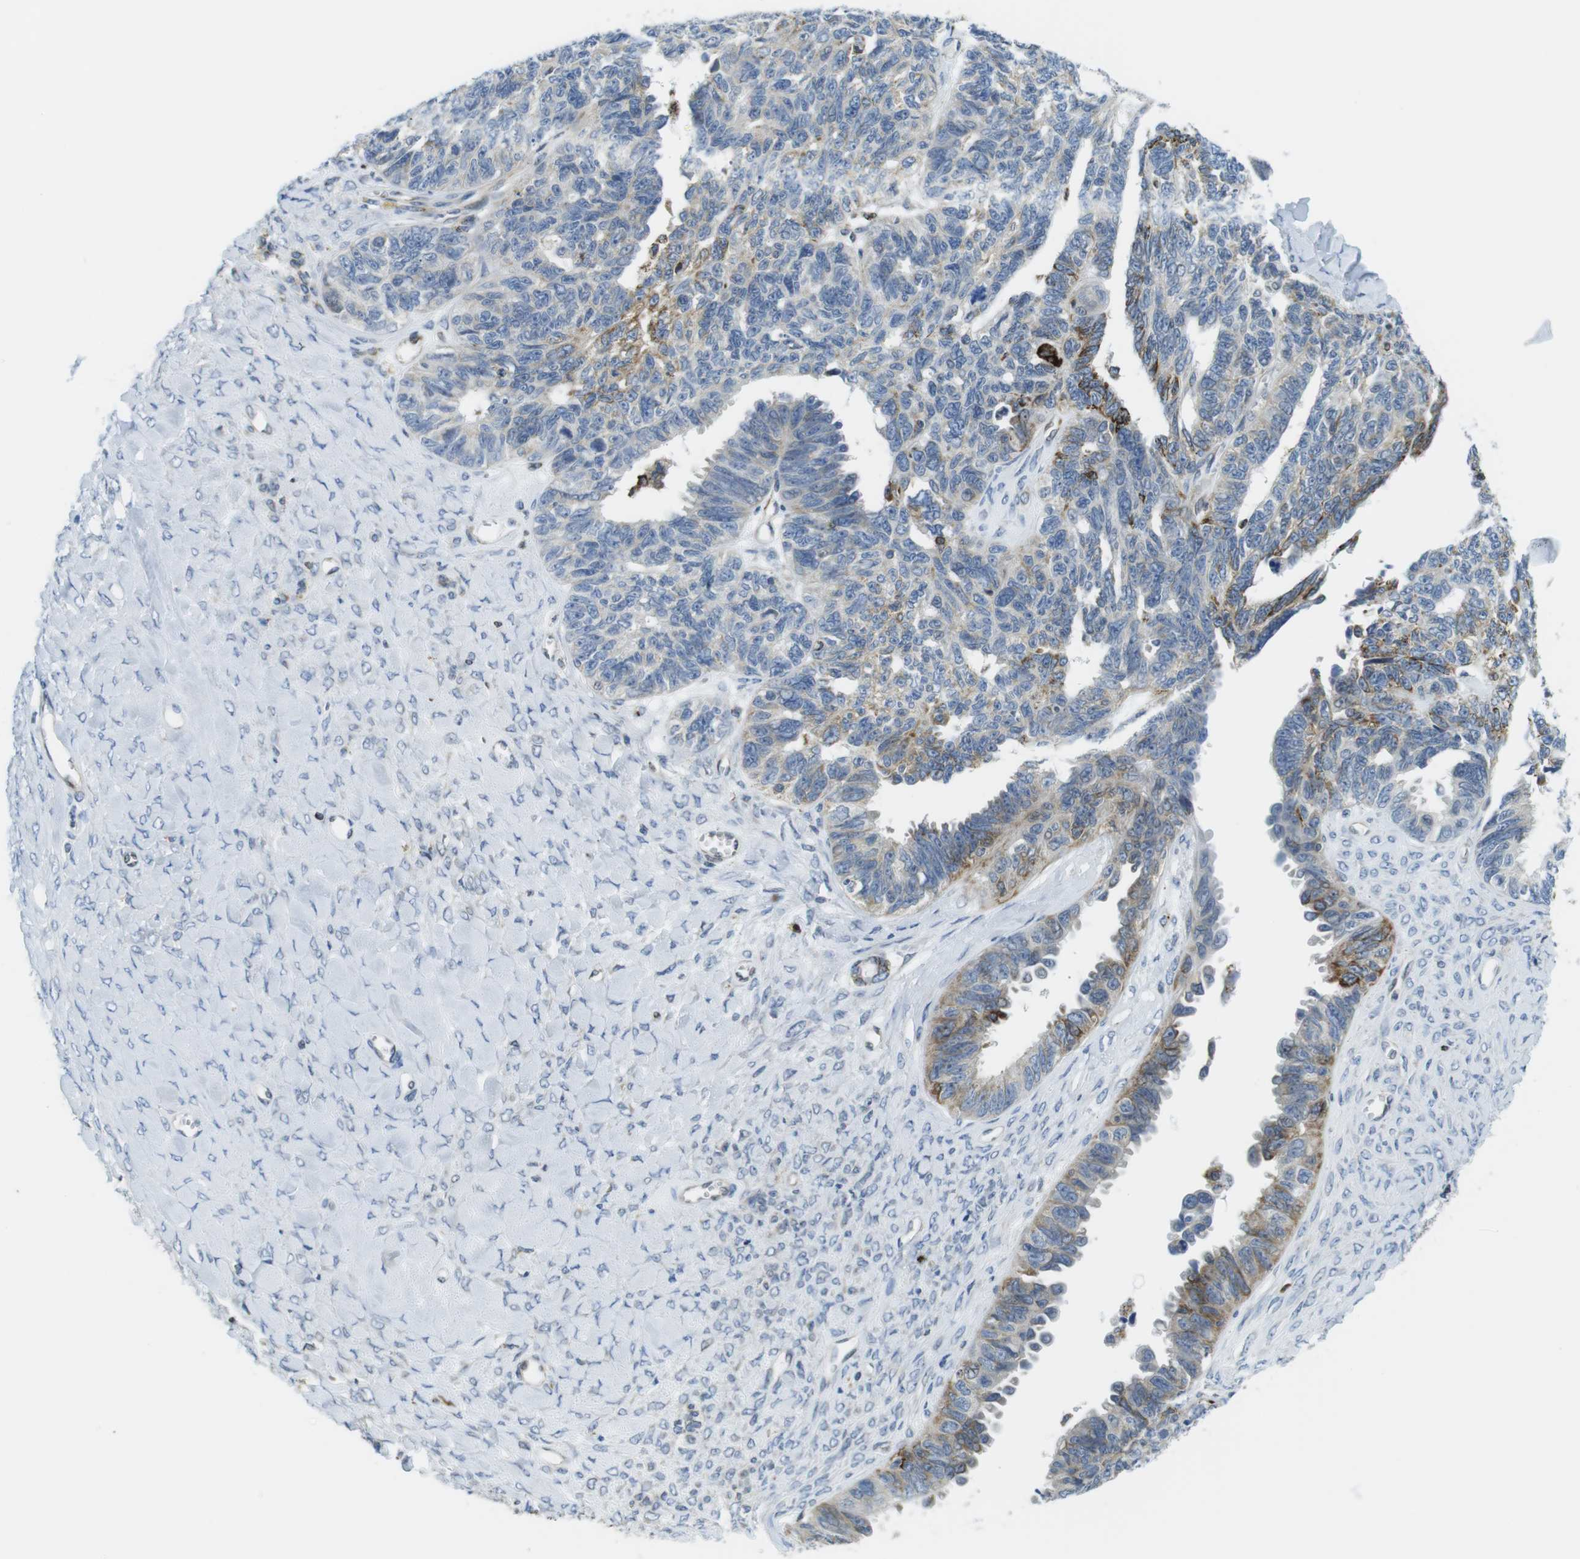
{"staining": {"intensity": "weak", "quantity": "<25%", "location": "cytoplasmic/membranous"}, "tissue": "ovarian cancer", "cell_type": "Tumor cells", "image_type": "cancer", "snomed": [{"axis": "morphology", "description": "Cystadenocarcinoma, serous, NOS"}, {"axis": "topography", "description": "Ovary"}], "caption": "Immunohistochemistry (IHC) micrograph of human ovarian cancer stained for a protein (brown), which shows no staining in tumor cells.", "gene": "KCNE3", "patient": {"sex": "female", "age": 79}}